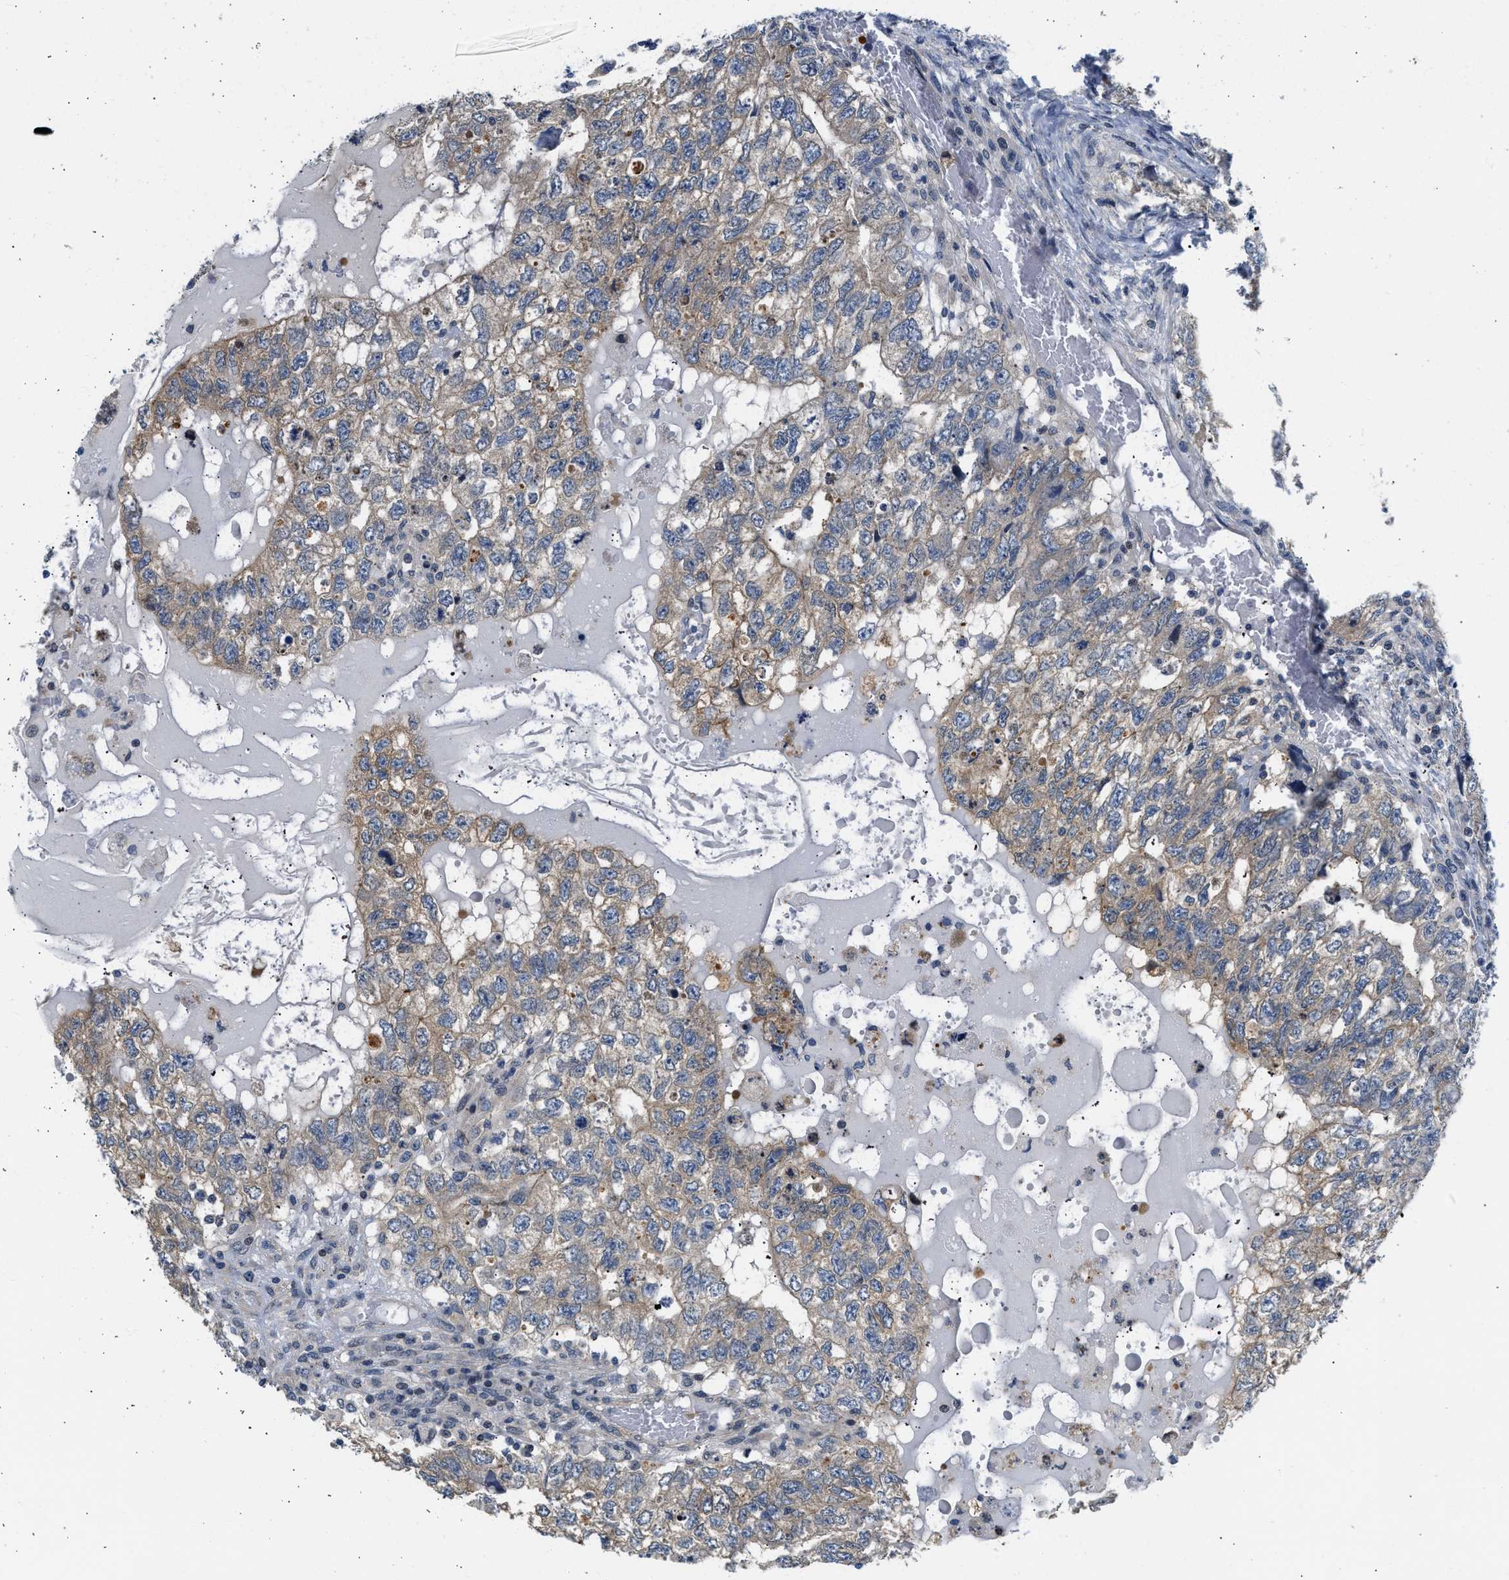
{"staining": {"intensity": "moderate", "quantity": "<25%", "location": "cytoplasmic/membranous"}, "tissue": "testis cancer", "cell_type": "Tumor cells", "image_type": "cancer", "snomed": [{"axis": "morphology", "description": "Carcinoma, Embryonal, NOS"}, {"axis": "topography", "description": "Testis"}], "caption": "DAB immunohistochemical staining of testis cancer (embryonal carcinoma) reveals moderate cytoplasmic/membranous protein positivity in about <25% of tumor cells. (Brightfield microscopy of DAB IHC at high magnification).", "gene": "OLIG3", "patient": {"sex": "male", "age": 36}}